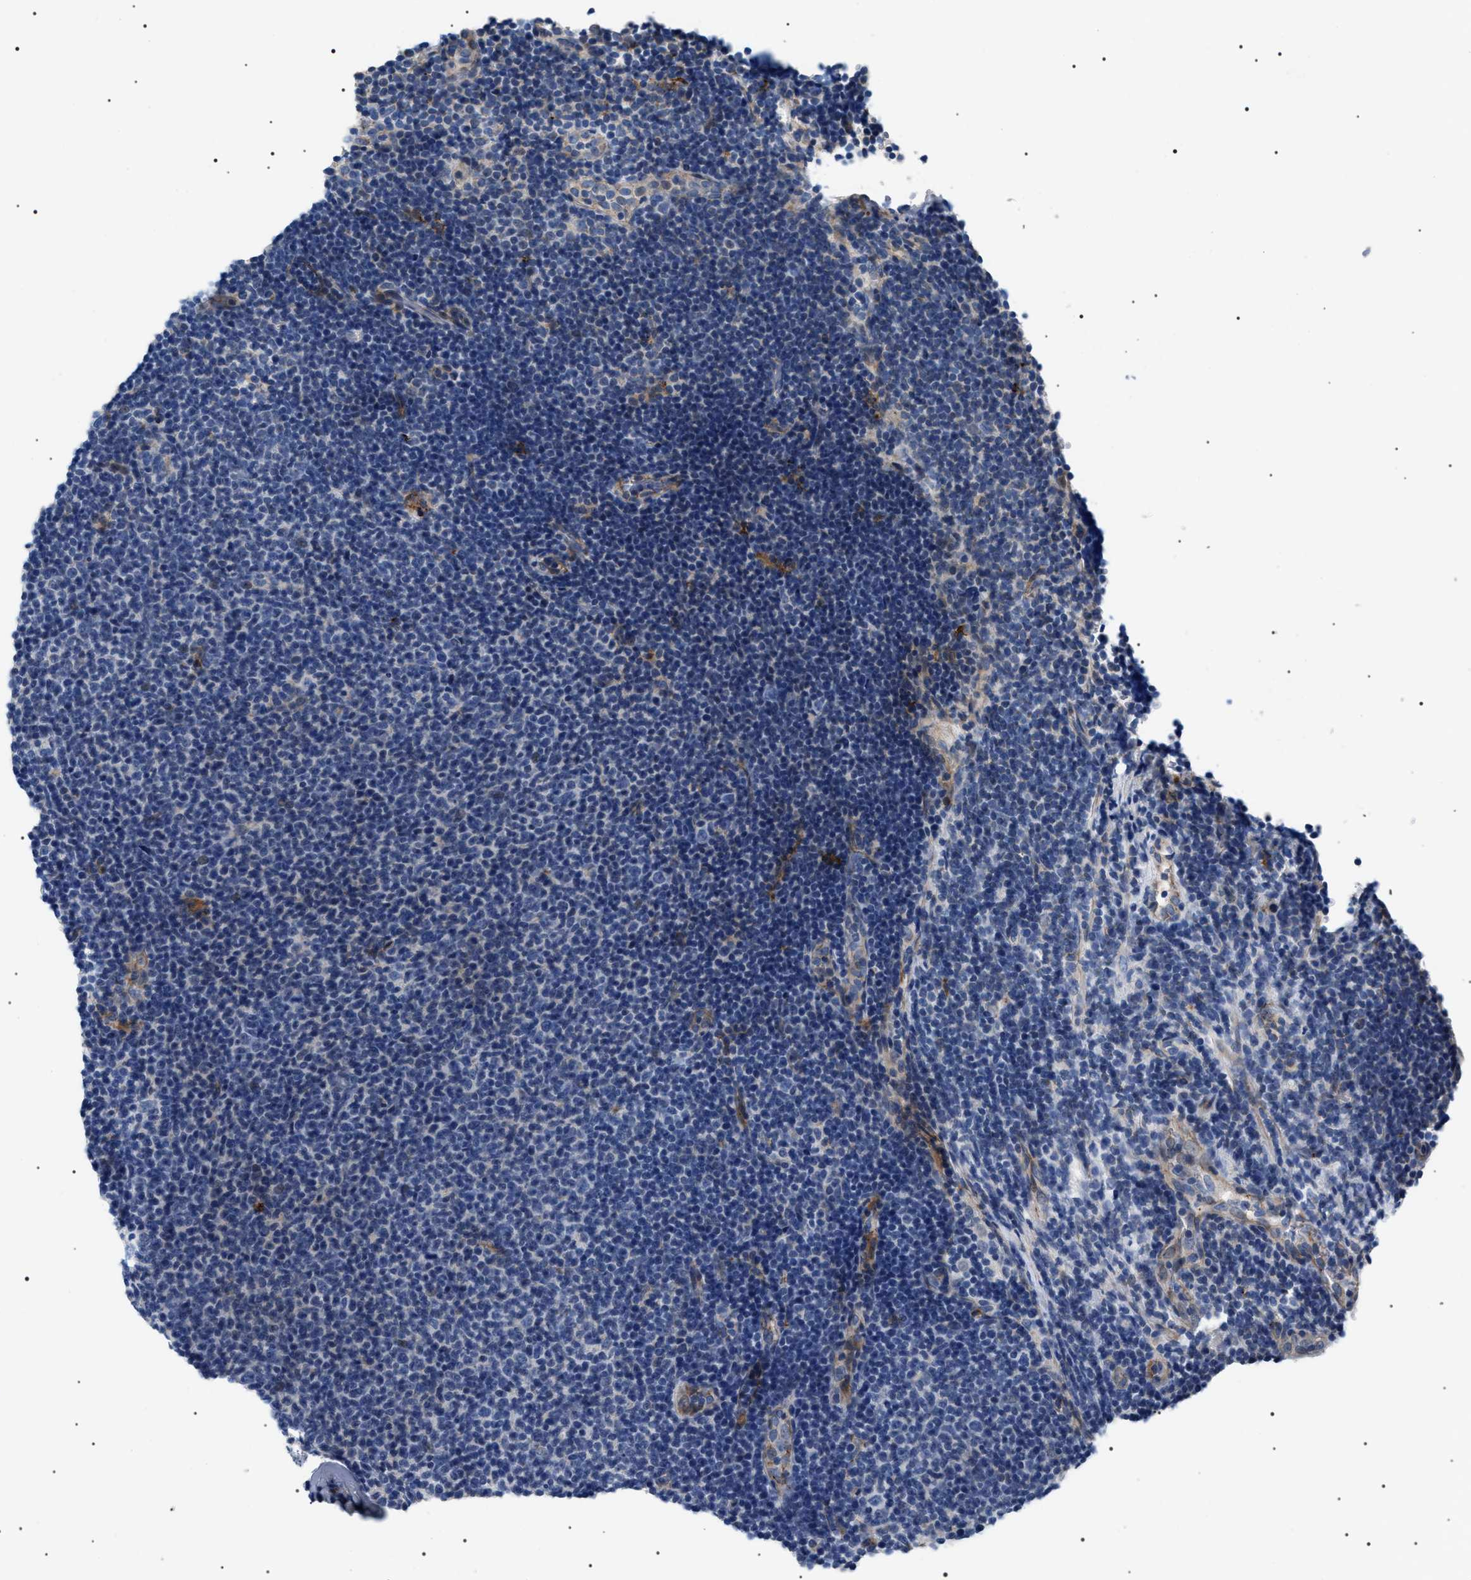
{"staining": {"intensity": "negative", "quantity": "none", "location": "none"}, "tissue": "lymphoma", "cell_type": "Tumor cells", "image_type": "cancer", "snomed": [{"axis": "morphology", "description": "Malignant lymphoma, non-Hodgkin's type, Low grade"}, {"axis": "topography", "description": "Lymph node"}], "caption": "Protein analysis of lymphoma demonstrates no significant positivity in tumor cells.", "gene": "TMEM222", "patient": {"sex": "male", "age": 66}}